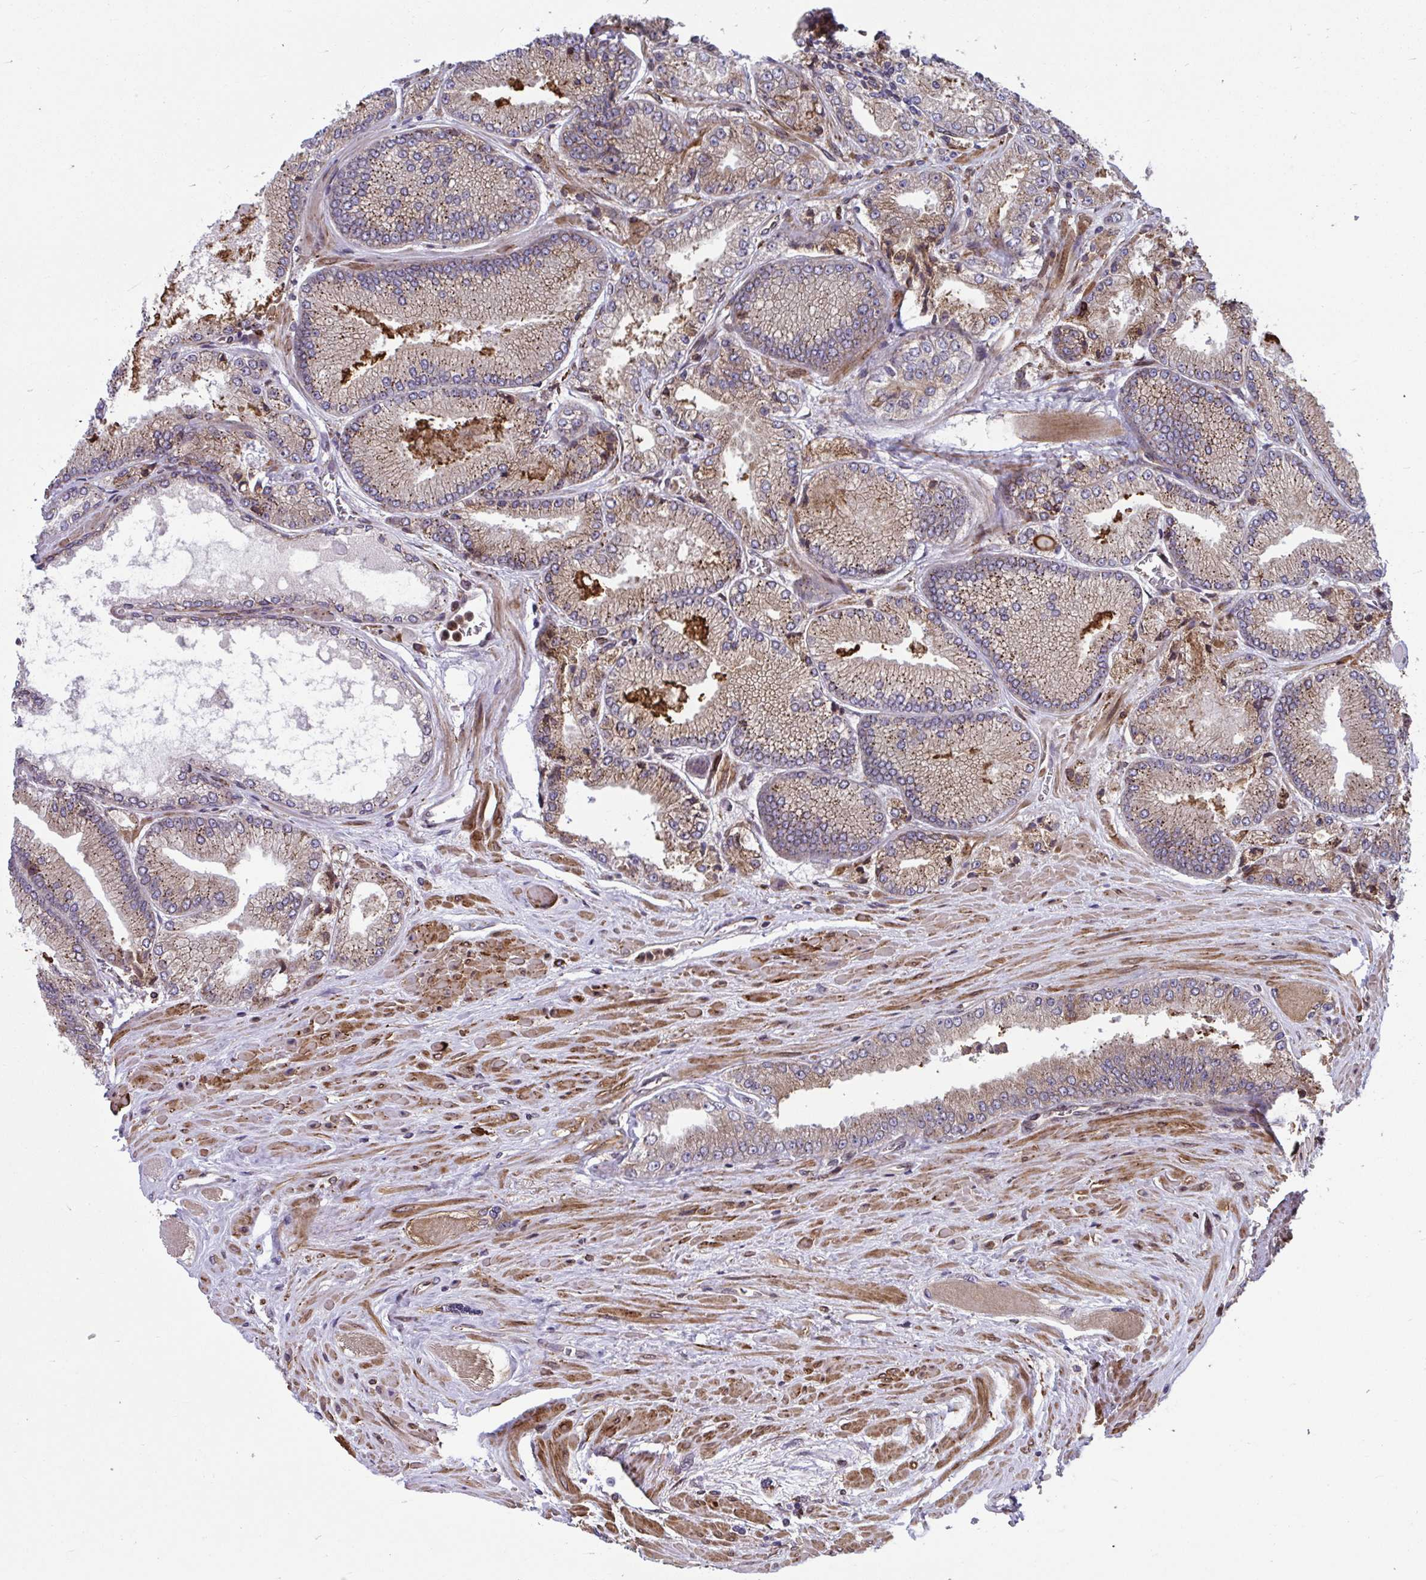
{"staining": {"intensity": "weak", "quantity": "25%-75%", "location": "cytoplasmic/membranous"}, "tissue": "prostate cancer", "cell_type": "Tumor cells", "image_type": "cancer", "snomed": [{"axis": "morphology", "description": "Adenocarcinoma, Low grade"}, {"axis": "topography", "description": "Prostate"}], "caption": "A low amount of weak cytoplasmic/membranous staining is present in about 25%-75% of tumor cells in adenocarcinoma (low-grade) (prostate) tissue.", "gene": "STIM2", "patient": {"sex": "male", "age": 67}}